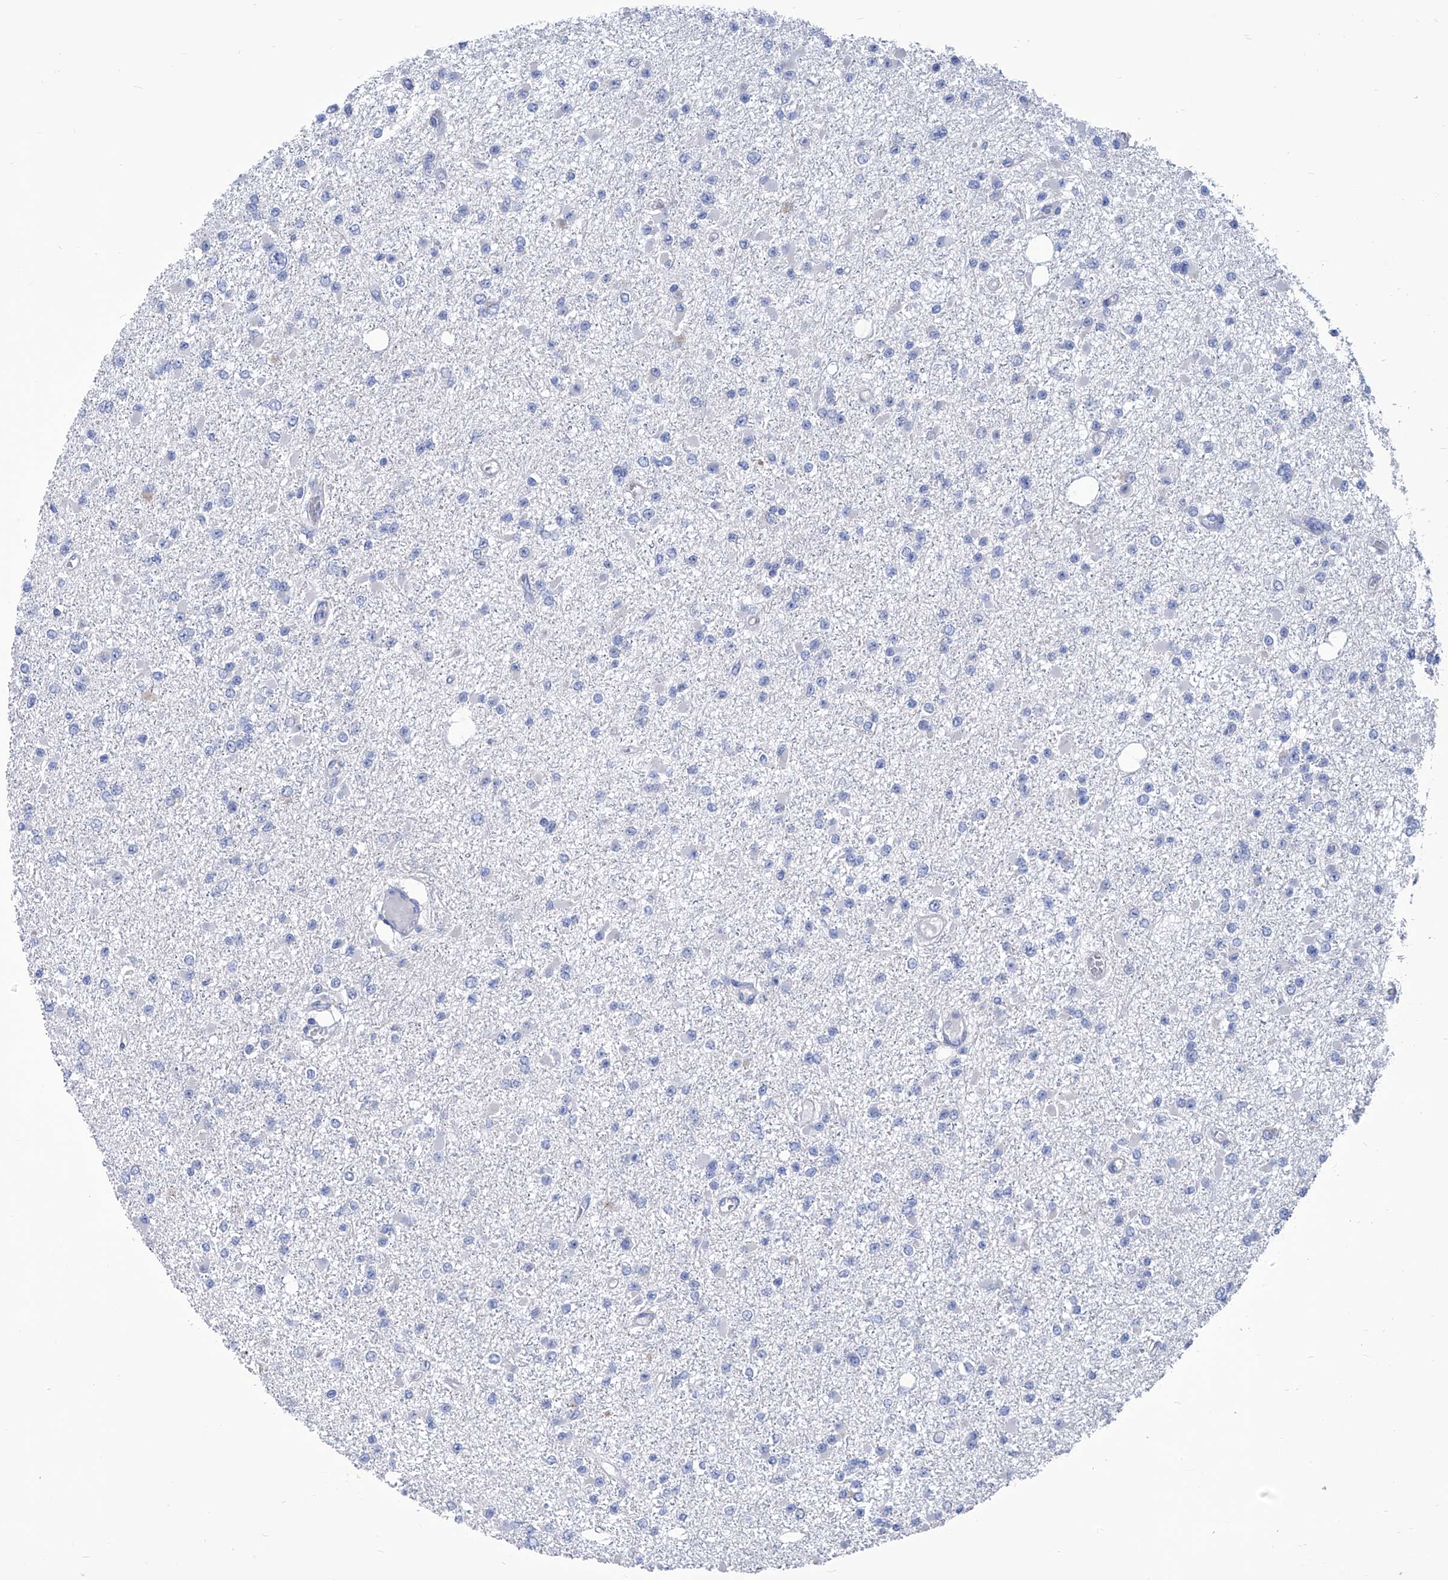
{"staining": {"intensity": "negative", "quantity": "none", "location": "none"}, "tissue": "glioma", "cell_type": "Tumor cells", "image_type": "cancer", "snomed": [{"axis": "morphology", "description": "Glioma, malignant, Low grade"}, {"axis": "topography", "description": "Brain"}], "caption": "IHC histopathology image of neoplastic tissue: malignant glioma (low-grade) stained with DAB reveals no significant protein expression in tumor cells. Nuclei are stained in blue.", "gene": "SMS", "patient": {"sex": "female", "age": 22}}